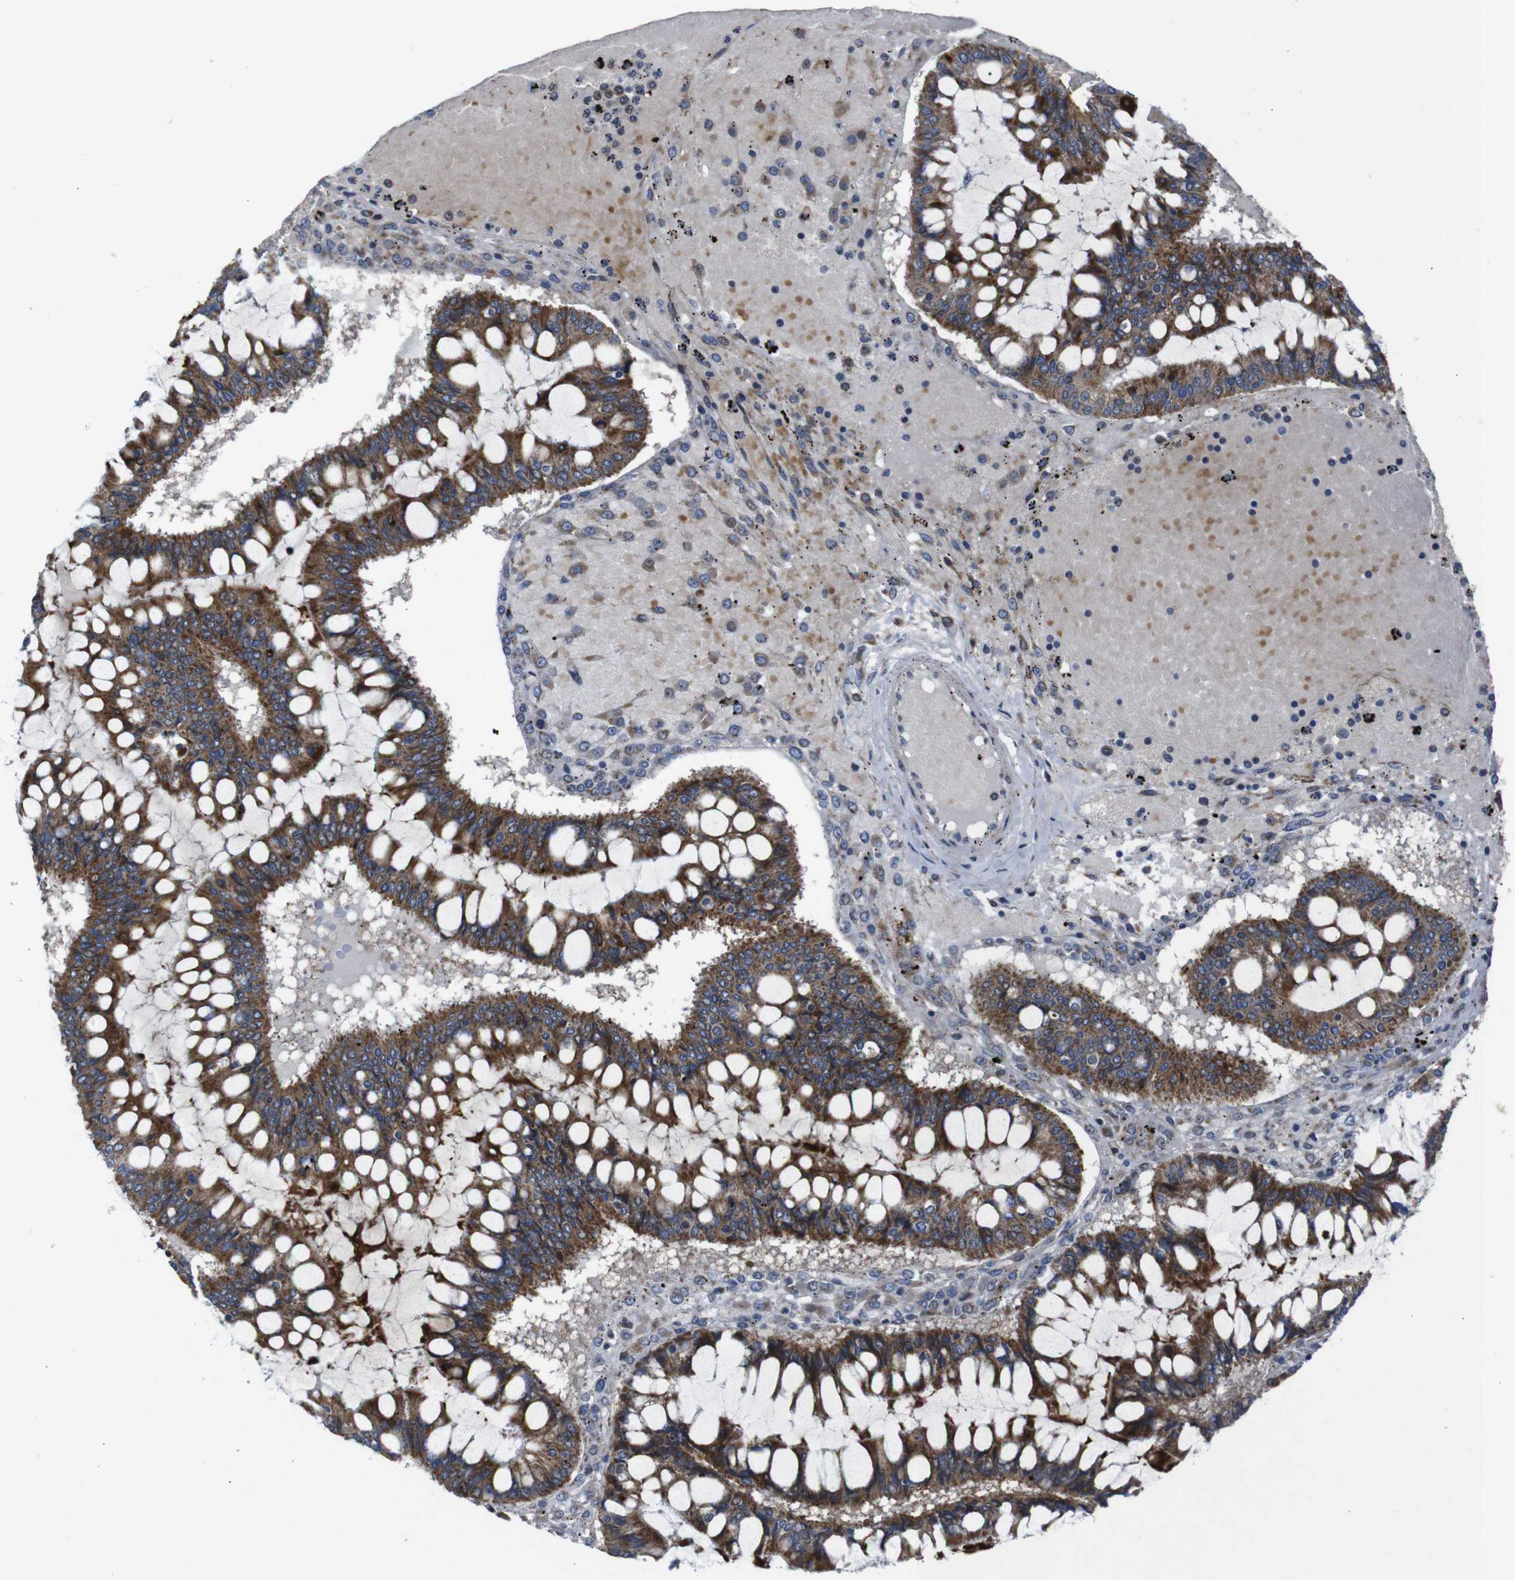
{"staining": {"intensity": "strong", "quantity": ">75%", "location": "cytoplasmic/membranous"}, "tissue": "ovarian cancer", "cell_type": "Tumor cells", "image_type": "cancer", "snomed": [{"axis": "morphology", "description": "Cystadenocarcinoma, mucinous, NOS"}, {"axis": "topography", "description": "Ovary"}], "caption": "Protein expression analysis of human ovarian cancer reveals strong cytoplasmic/membranous positivity in about >75% of tumor cells.", "gene": "CHST10", "patient": {"sex": "female", "age": 73}}